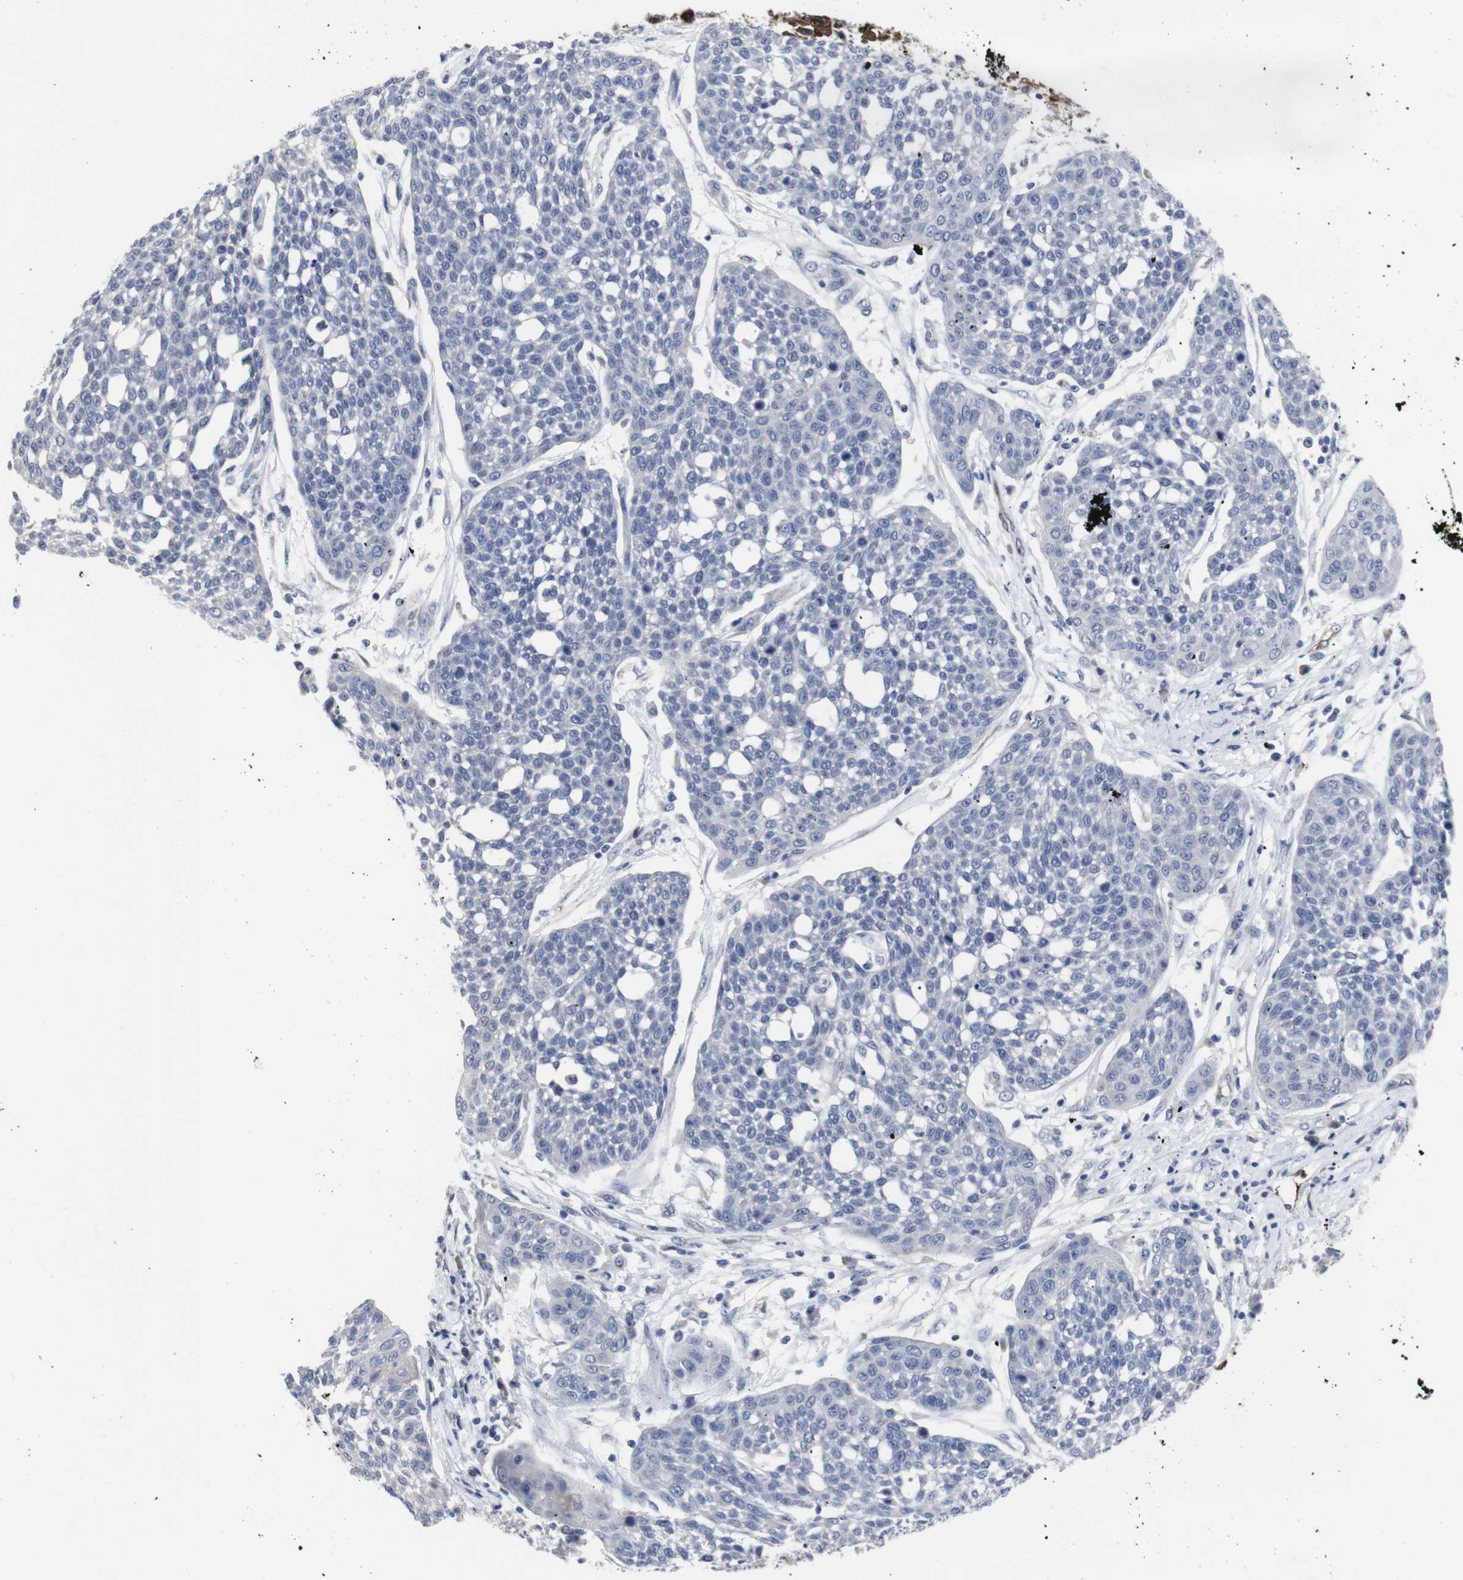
{"staining": {"intensity": "negative", "quantity": "none", "location": "none"}, "tissue": "cervical cancer", "cell_type": "Tumor cells", "image_type": "cancer", "snomed": [{"axis": "morphology", "description": "Squamous cell carcinoma, NOS"}, {"axis": "topography", "description": "Cervix"}], "caption": "Tumor cells show no significant protein positivity in cervical squamous cell carcinoma.", "gene": "SNCG", "patient": {"sex": "female", "age": 34}}